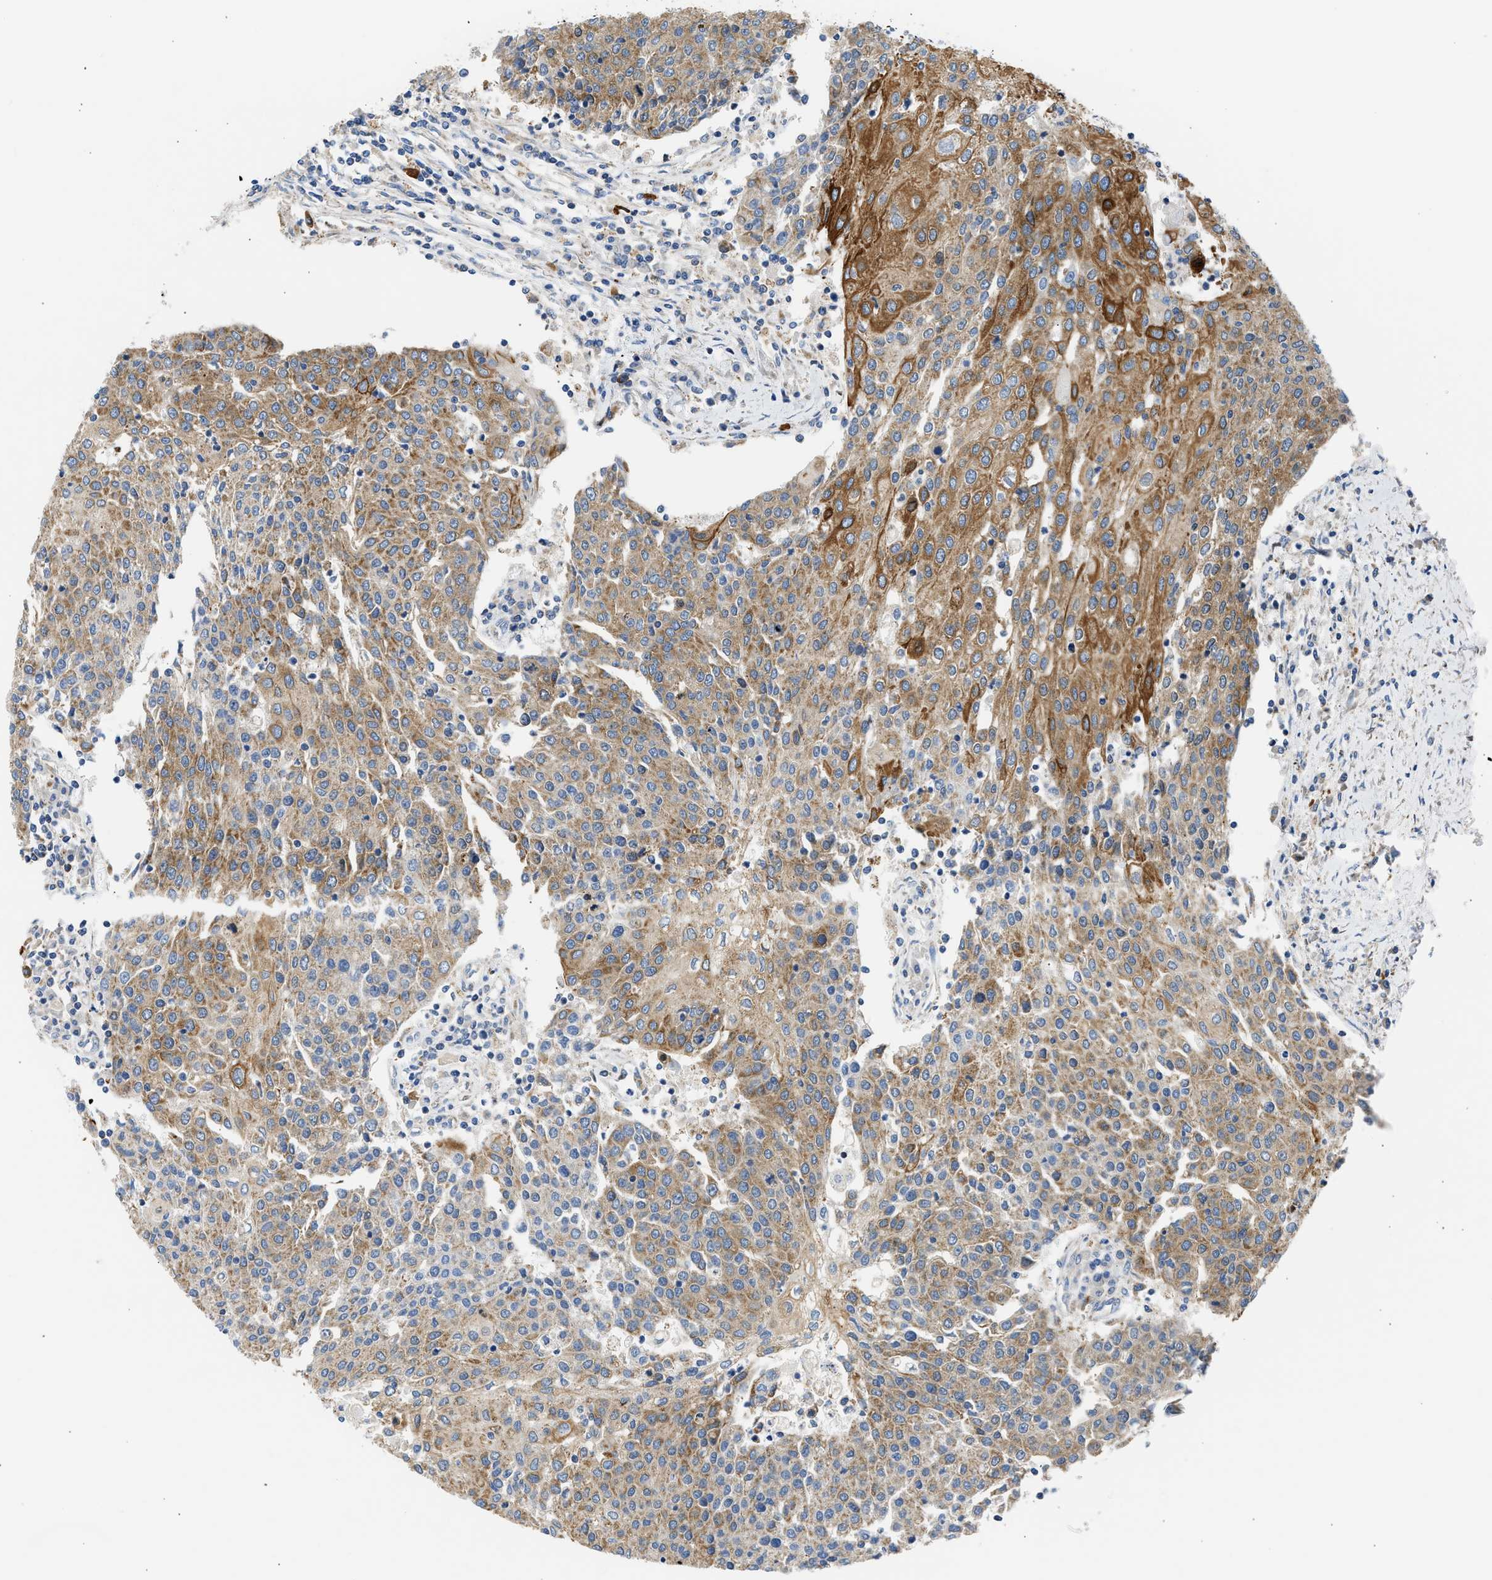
{"staining": {"intensity": "moderate", "quantity": ">75%", "location": "cytoplasmic/membranous"}, "tissue": "urothelial cancer", "cell_type": "Tumor cells", "image_type": "cancer", "snomed": [{"axis": "morphology", "description": "Urothelial carcinoma, High grade"}, {"axis": "topography", "description": "Urinary bladder"}], "caption": "A micrograph showing moderate cytoplasmic/membranous expression in about >75% of tumor cells in urothelial carcinoma (high-grade), as visualized by brown immunohistochemical staining.", "gene": "CAMKK2", "patient": {"sex": "female", "age": 85}}